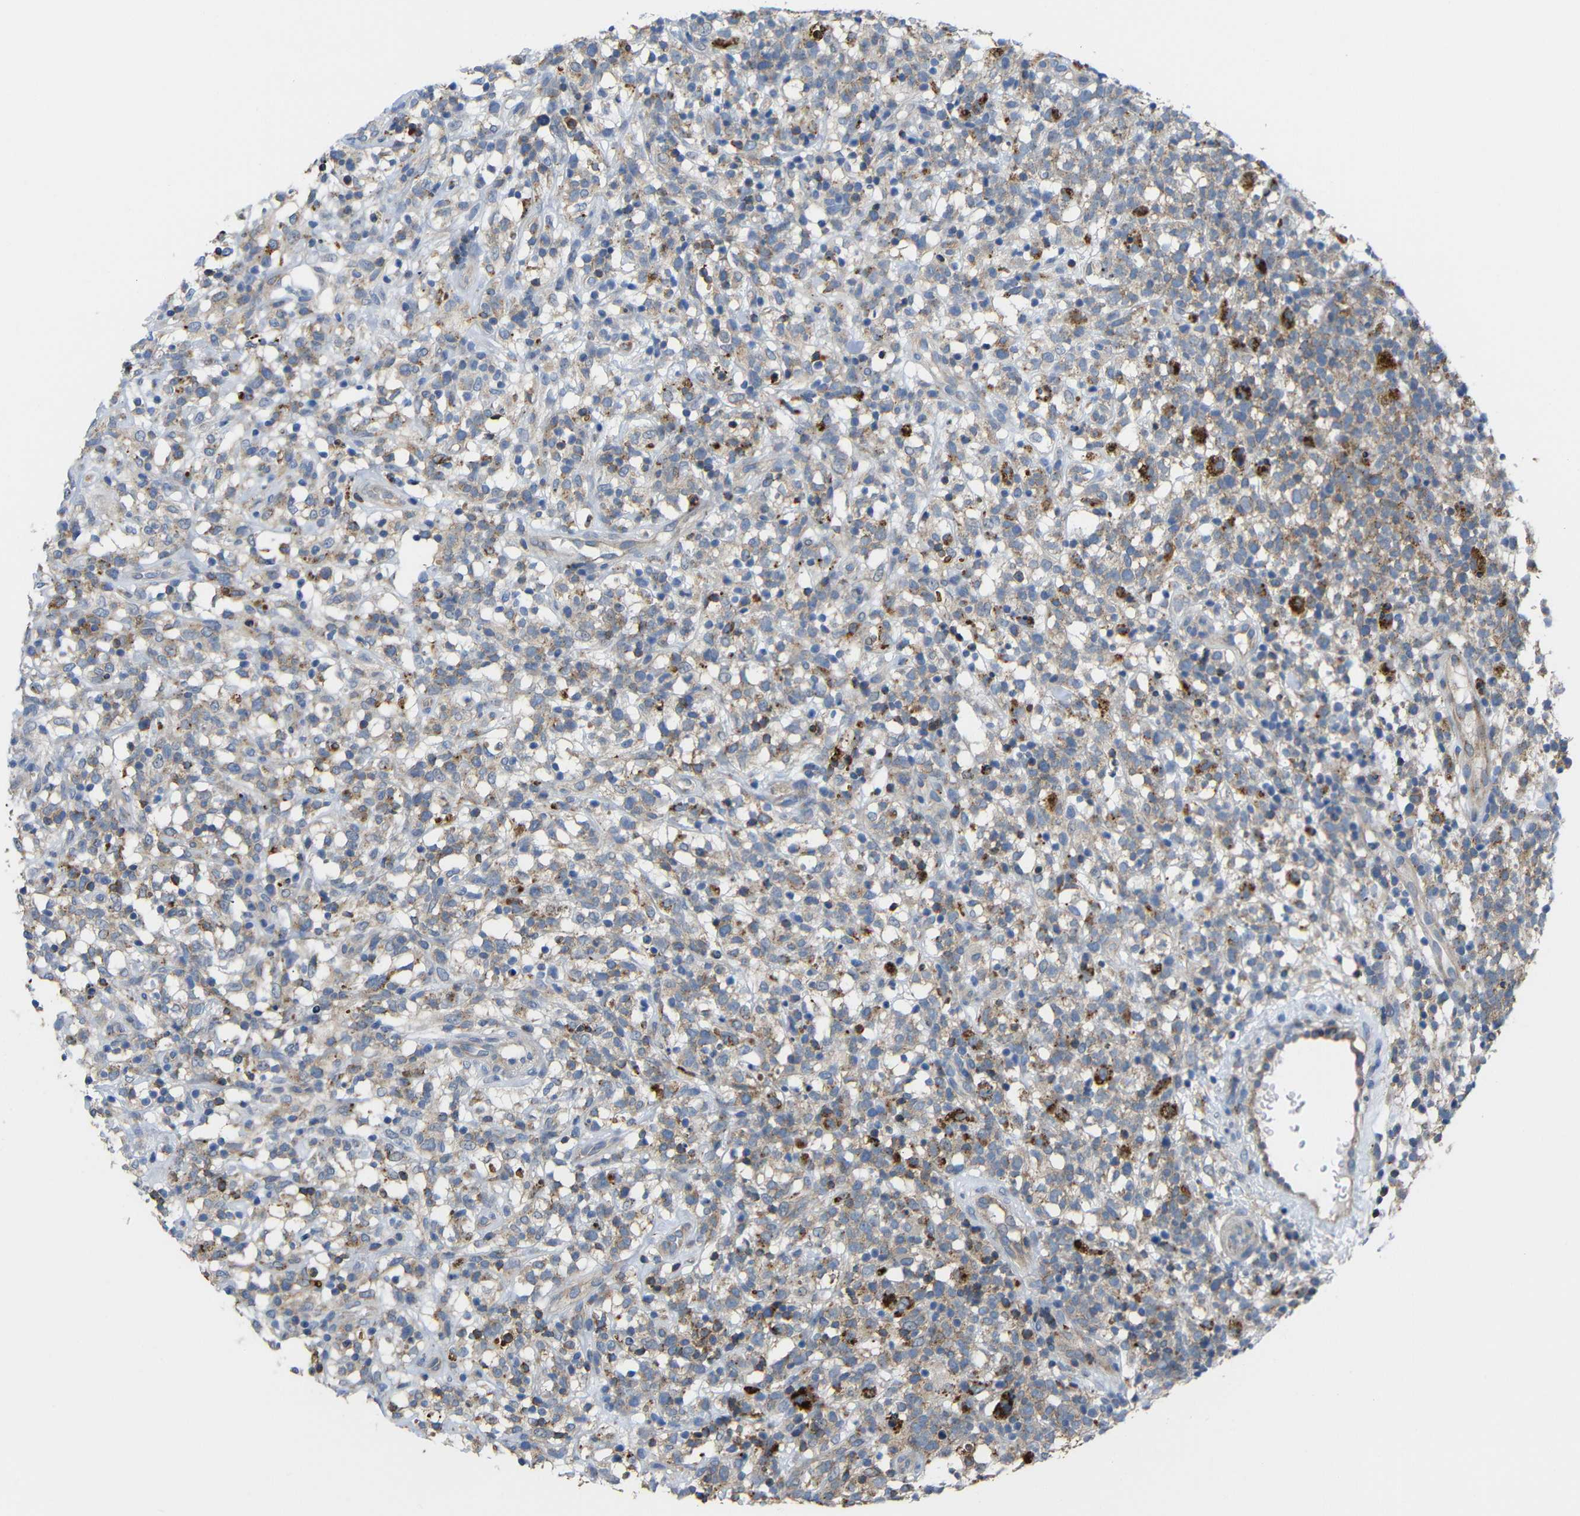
{"staining": {"intensity": "moderate", "quantity": "25%-75%", "location": "cytoplasmic/membranous"}, "tissue": "lymphoma", "cell_type": "Tumor cells", "image_type": "cancer", "snomed": [{"axis": "morphology", "description": "Malignant lymphoma, non-Hodgkin's type, High grade"}, {"axis": "topography", "description": "Lymph node"}], "caption": "Malignant lymphoma, non-Hodgkin's type (high-grade) stained for a protein (brown) exhibits moderate cytoplasmic/membranous positive expression in approximately 25%-75% of tumor cells.", "gene": "SYPL1", "patient": {"sex": "female", "age": 73}}